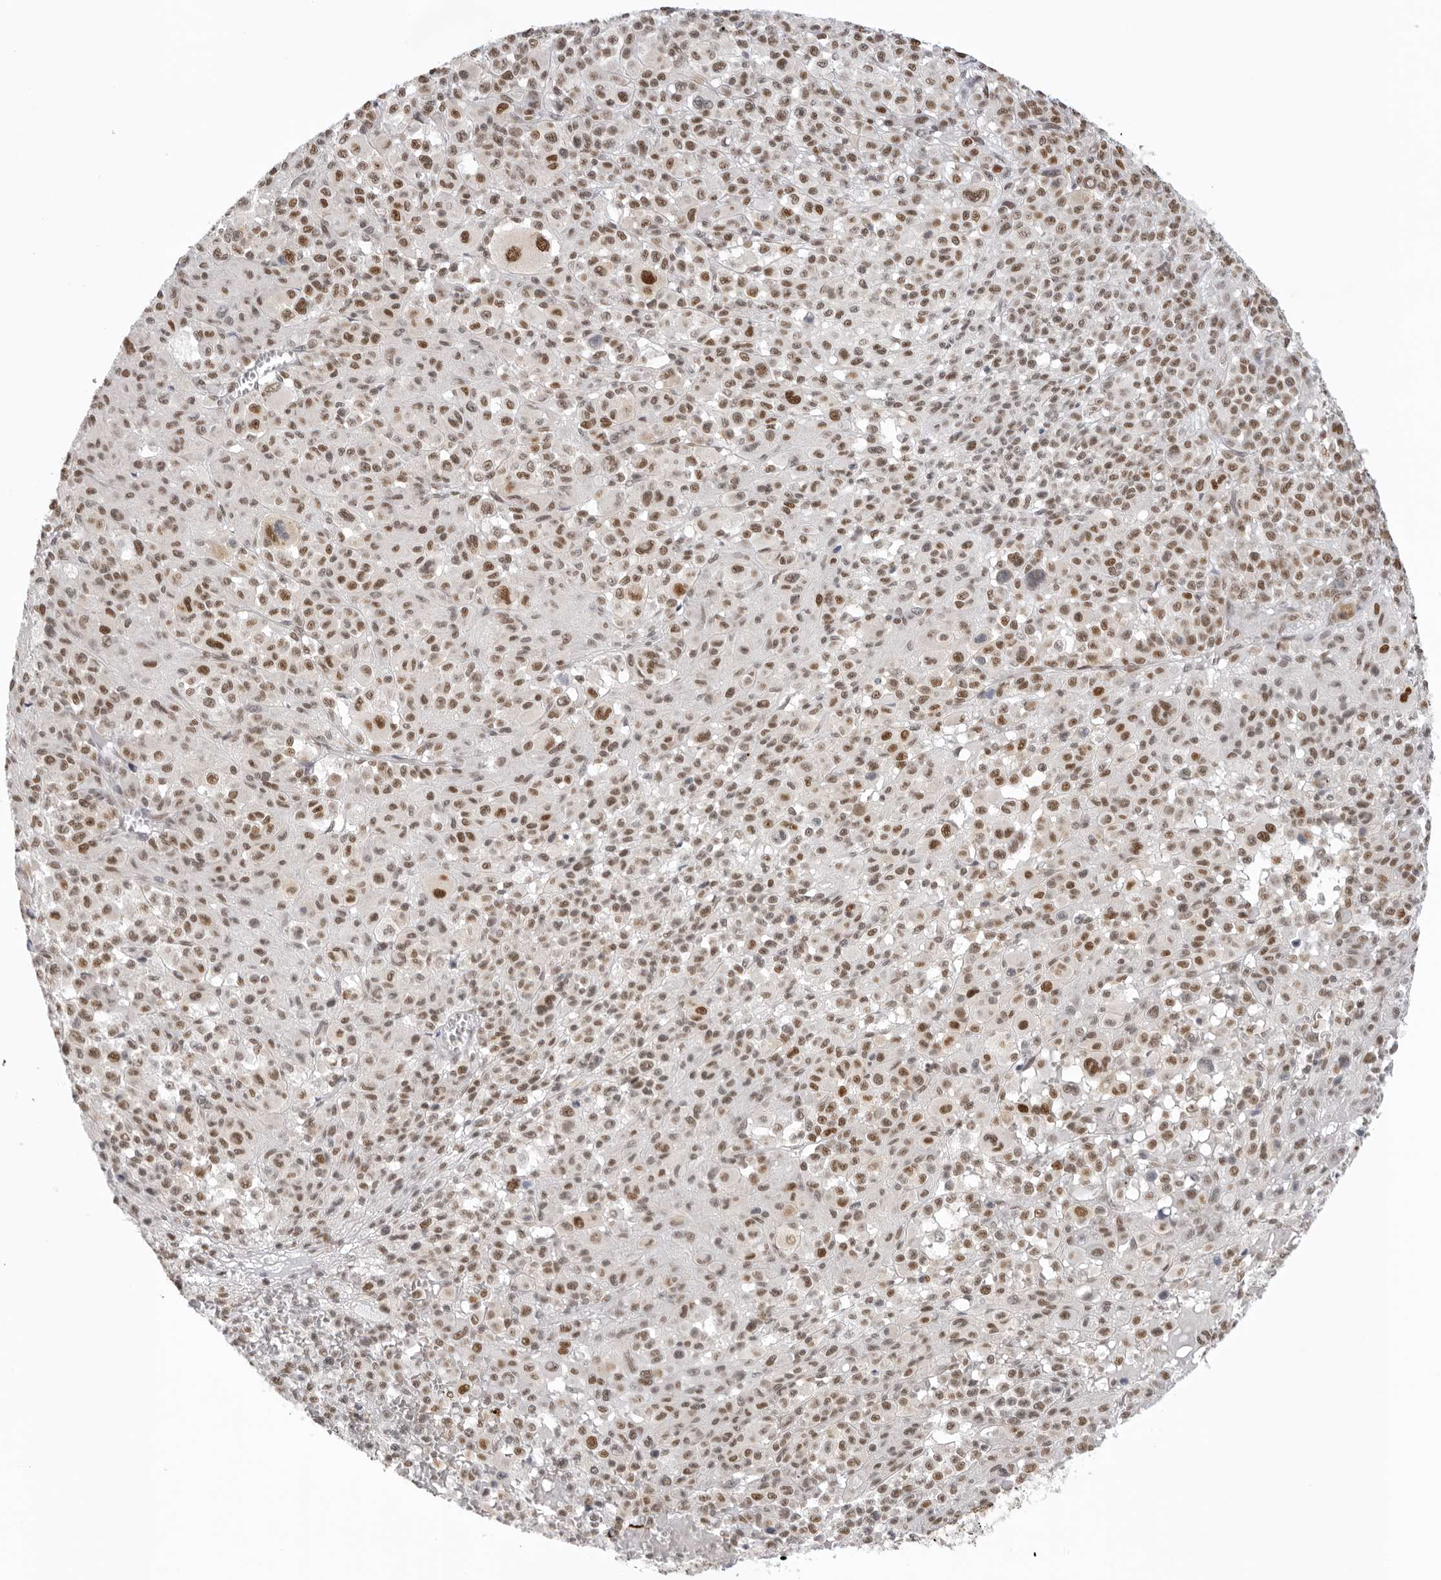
{"staining": {"intensity": "moderate", "quantity": ">75%", "location": "nuclear"}, "tissue": "melanoma", "cell_type": "Tumor cells", "image_type": "cancer", "snomed": [{"axis": "morphology", "description": "Malignant melanoma, Metastatic site"}, {"axis": "topography", "description": "Skin"}], "caption": "Melanoma was stained to show a protein in brown. There is medium levels of moderate nuclear expression in approximately >75% of tumor cells.", "gene": "RPA2", "patient": {"sex": "female", "age": 74}}